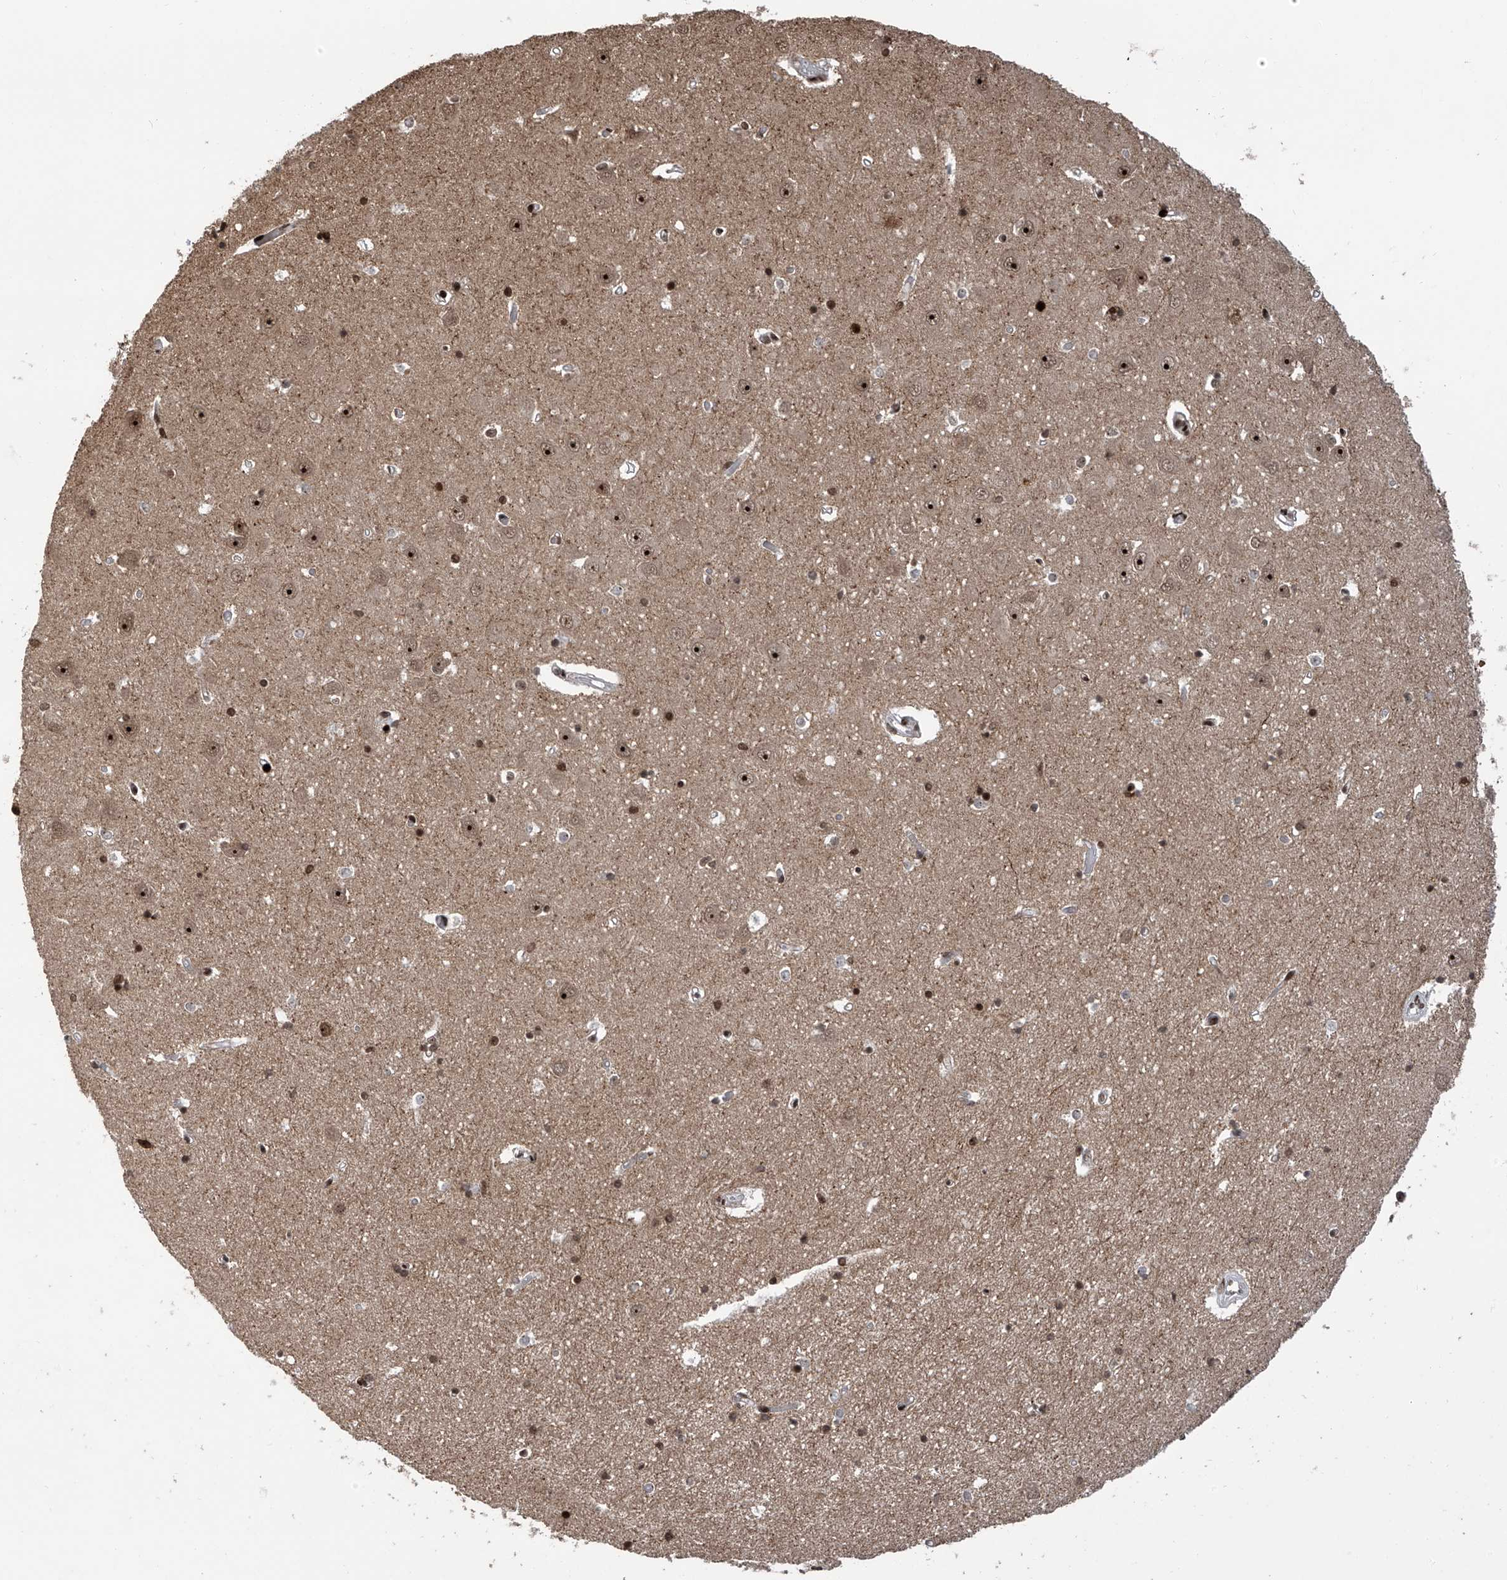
{"staining": {"intensity": "strong", "quantity": "<25%", "location": "nuclear"}, "tissue": "hippocampus", "cell_type": "Glial cells", "image_type": "normal", "snomed": [{"axis": "morphology", "description": "Normal tissue, NOS"}, {"axis": "topography", "description": "Hippocampus"}], "caption": "IHC of benign human hippocampus demonstrates medium levels of strong nuclear positivity in approximately <25% of glial cells.", "gene": "PAK1IP1", "patient": {"sex": "male", "age": 70}}